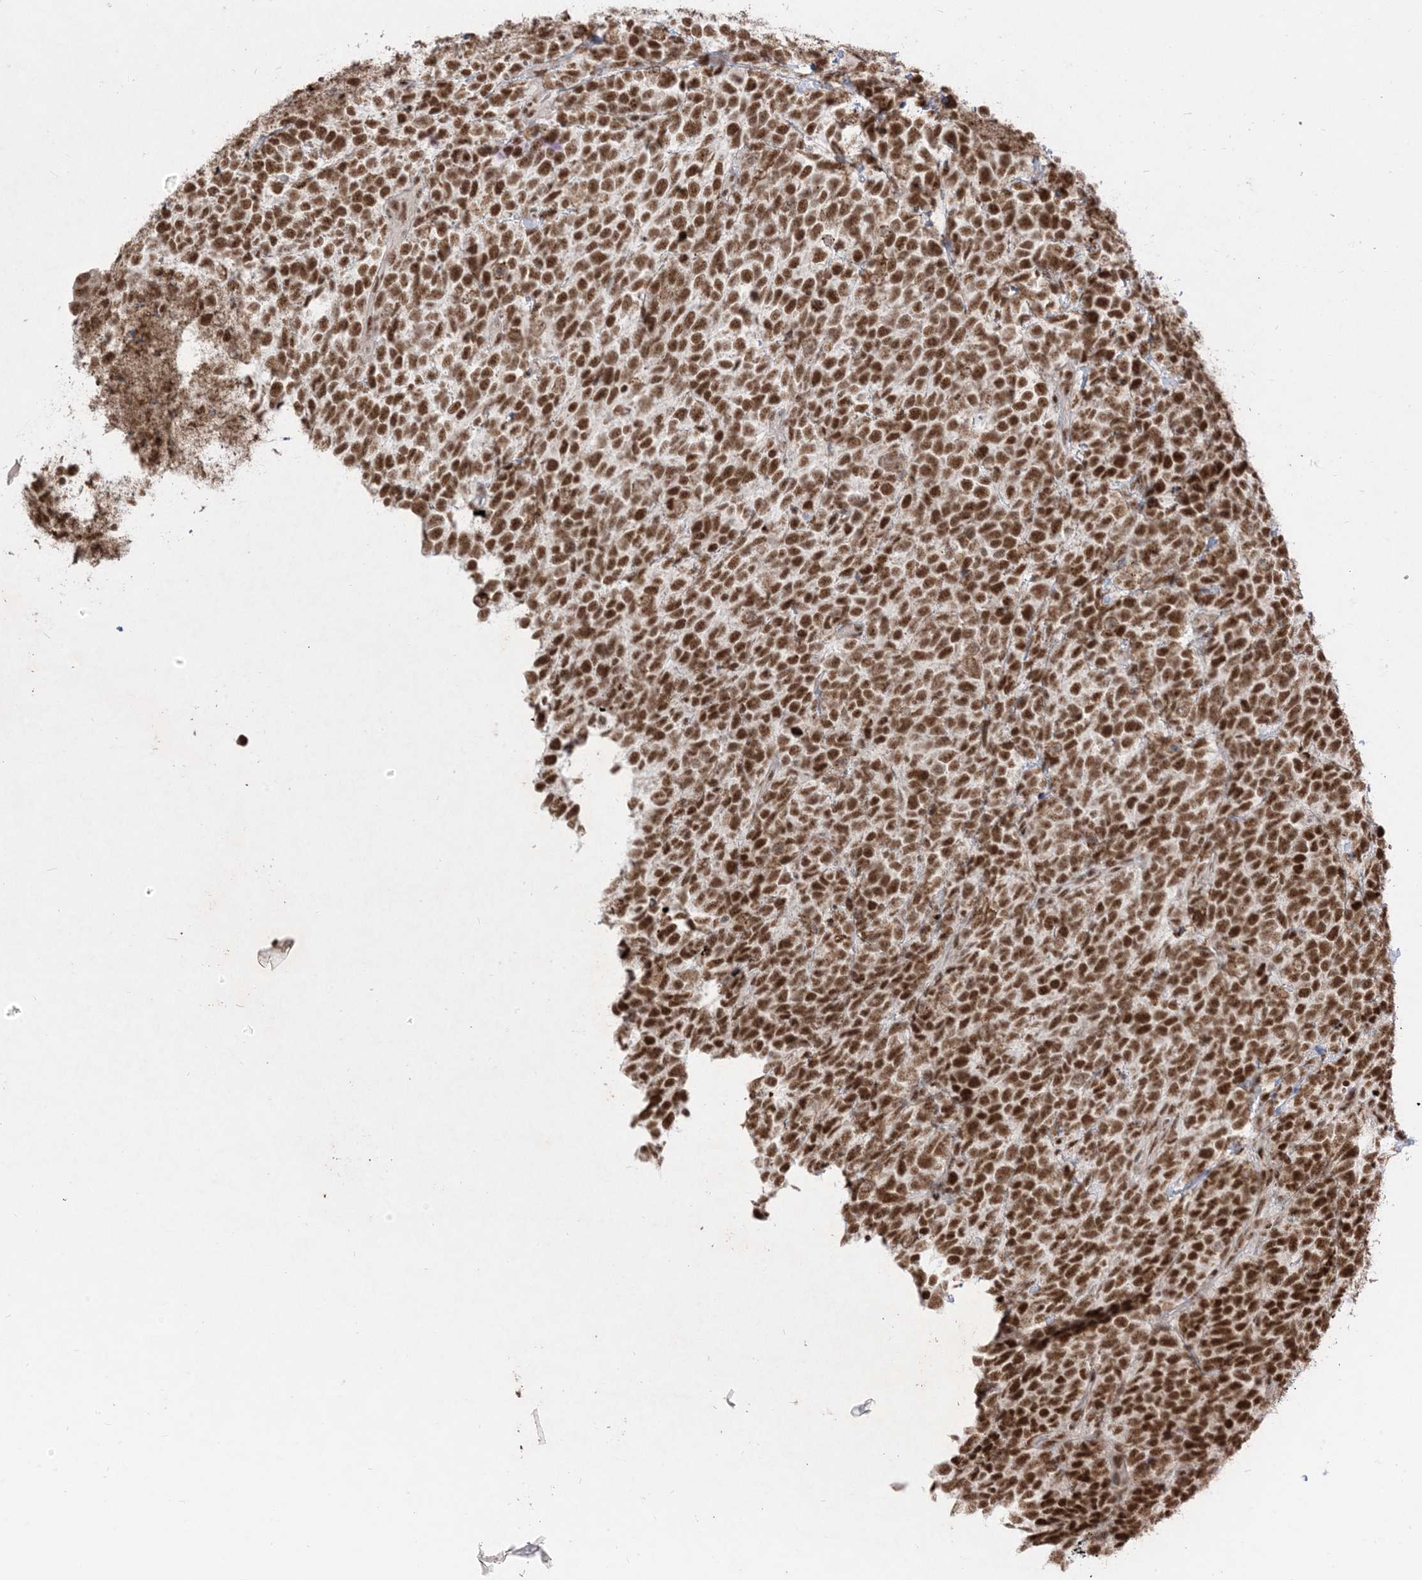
{"staining": {"intensity": "strong", "quantity": ">75%", "location": "nuclear"}, "tissue": "urothelial cancer", "cell_type": "Tumor cells", "image_type": "cancer", "snomed": [{"axis": "morphology", "description": "Urothelial carcinoma, High grade"}, {"axis": "topography", "description": "Urinary bladder"}], "caption": "About >75% of tumor cells in human urothelial cancer show strong nuclear protein positivity as visualized by brown immunohistochemical staining.", "gene": "ARGLU1", "patient": {"sex": "female", "age": 80}}